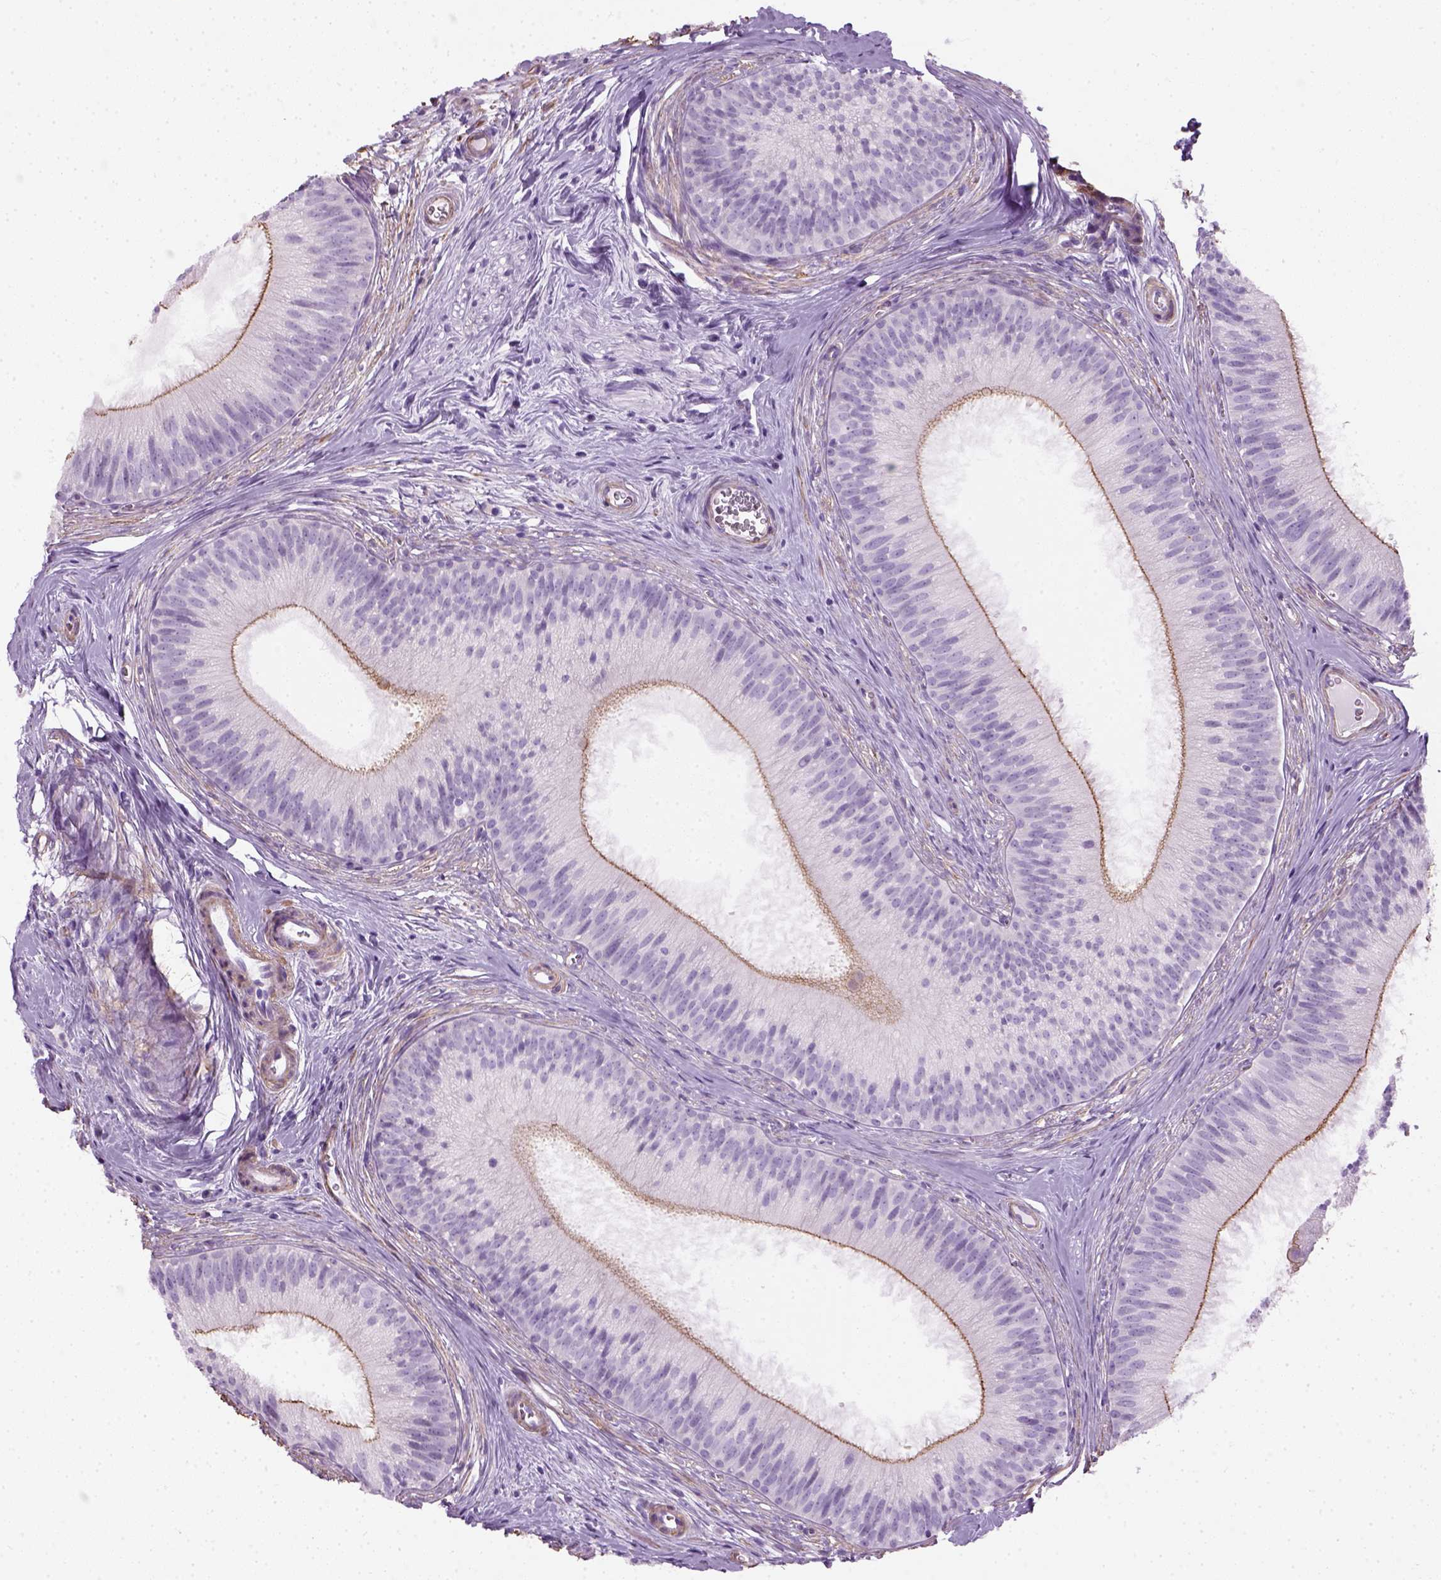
{"staining": {"intensity": "weak", "quantity": "25%-75%", "location": "cytoplasmic/membranous"}, "tissue": "epididymis", "cell_type": "Glandular cells", "image_type": "normal", "snomed": [{"axis": "morphology", "description": "Normal tissue, NOS"}, {"axis": "topography", "description": "Epididymis"}], "caption": "High-power microscopy captured an IHC image of unremarkable epididymis, revealing weak cytoplasmic/membranous staining in approximately 25%-75% of glandular cells.", "gene": "FAM161A", "patient": {"sex": "male", "age": 24}}